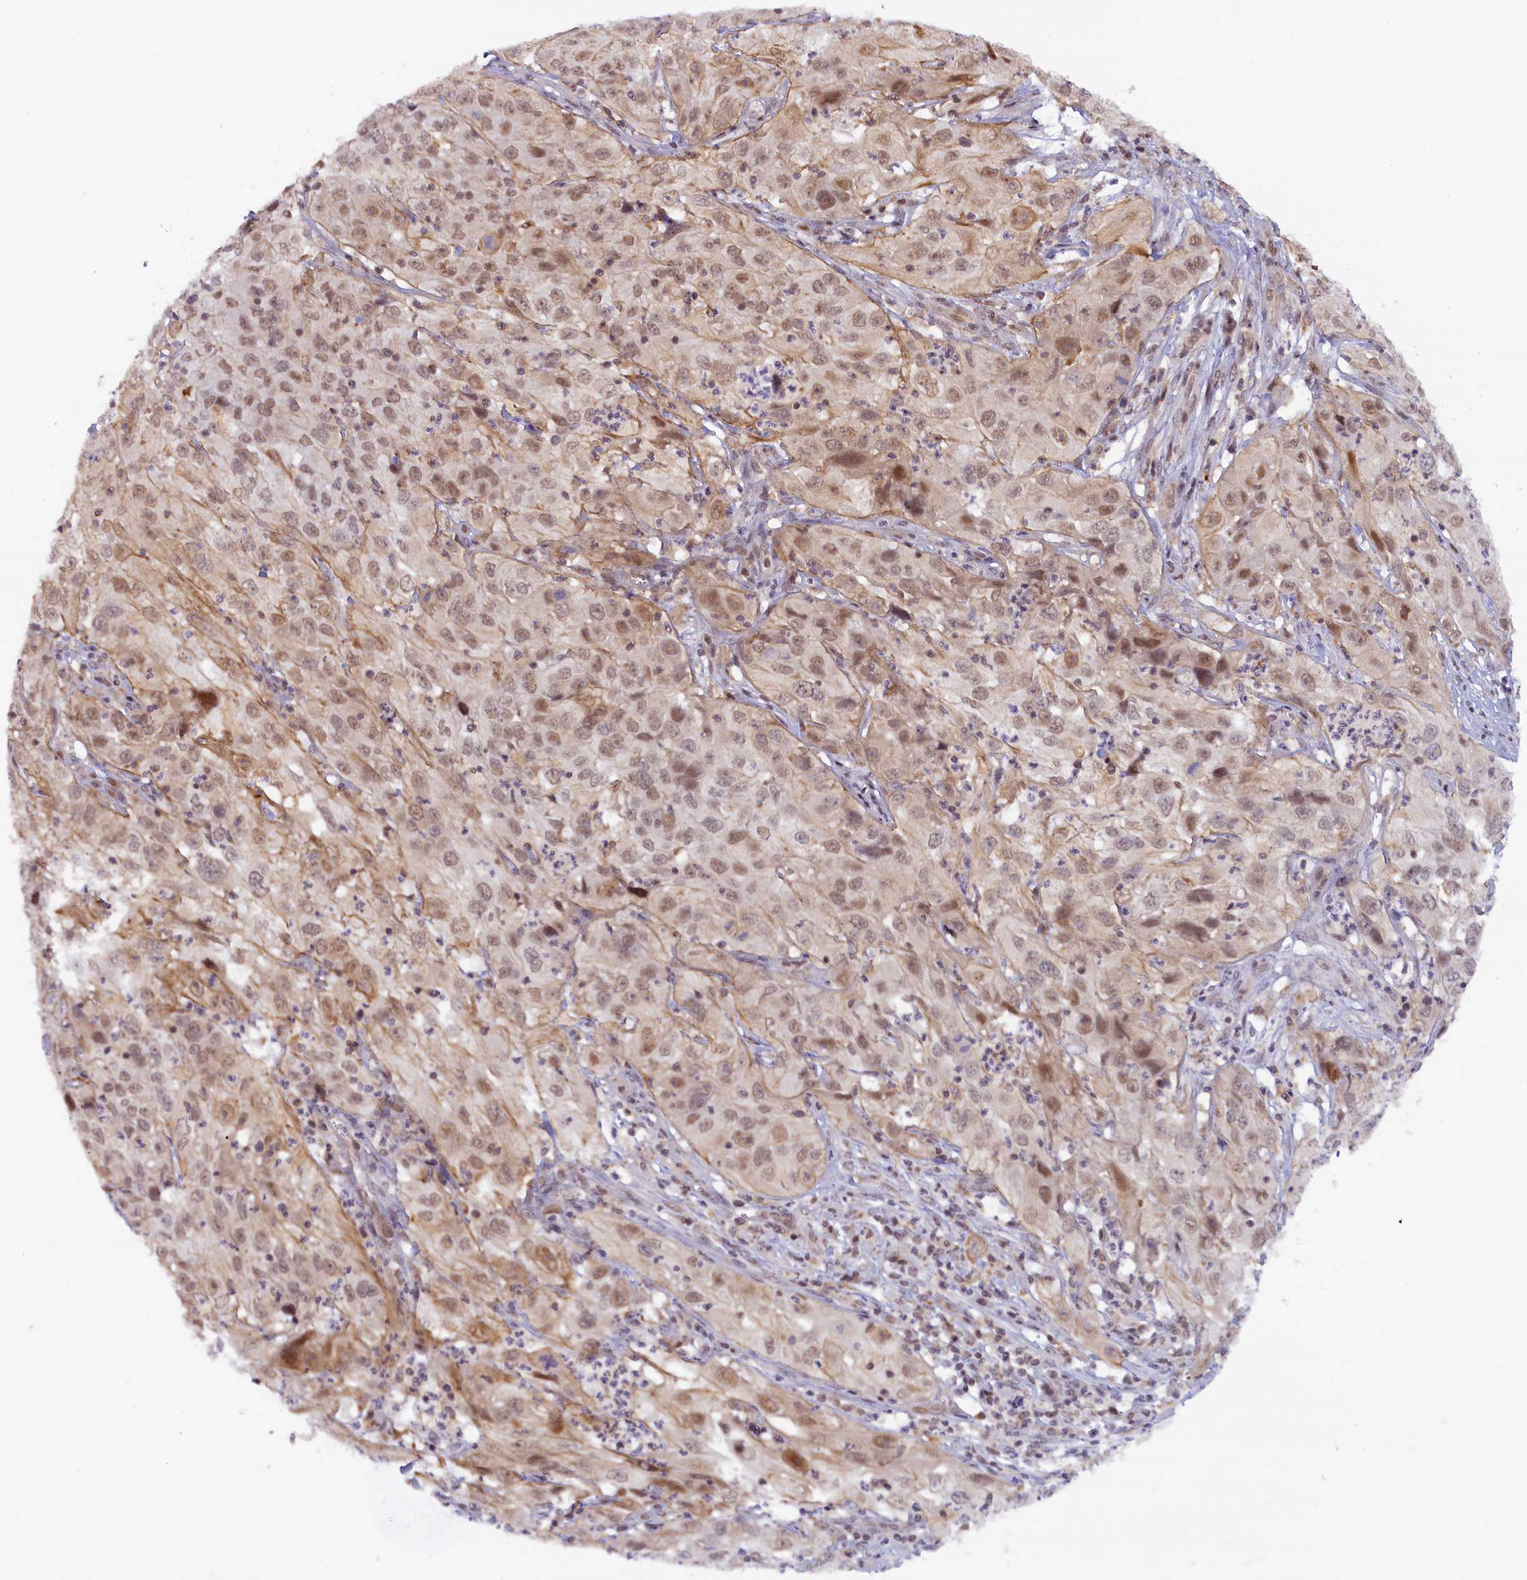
{"staining": {"intensity": "moderate", "quantity": ">75%", "location": "nuclear"}, "tissue": "cervical cancer", "cell_type": "Tumor cells", "image_type": "cancer", "snomed": [{"axis": "morphology", "description": "Squamous cell carcinoma, NOS"}, {"axis": "topography", "description": "Cervix"}], "caption": "Cervical cancer (squamous cell carcinoma) stained with a protein marker displays moderate staining in tumor cells.", "gene": "FCHO1", "patient": {"sex": "female", "age": 32}}